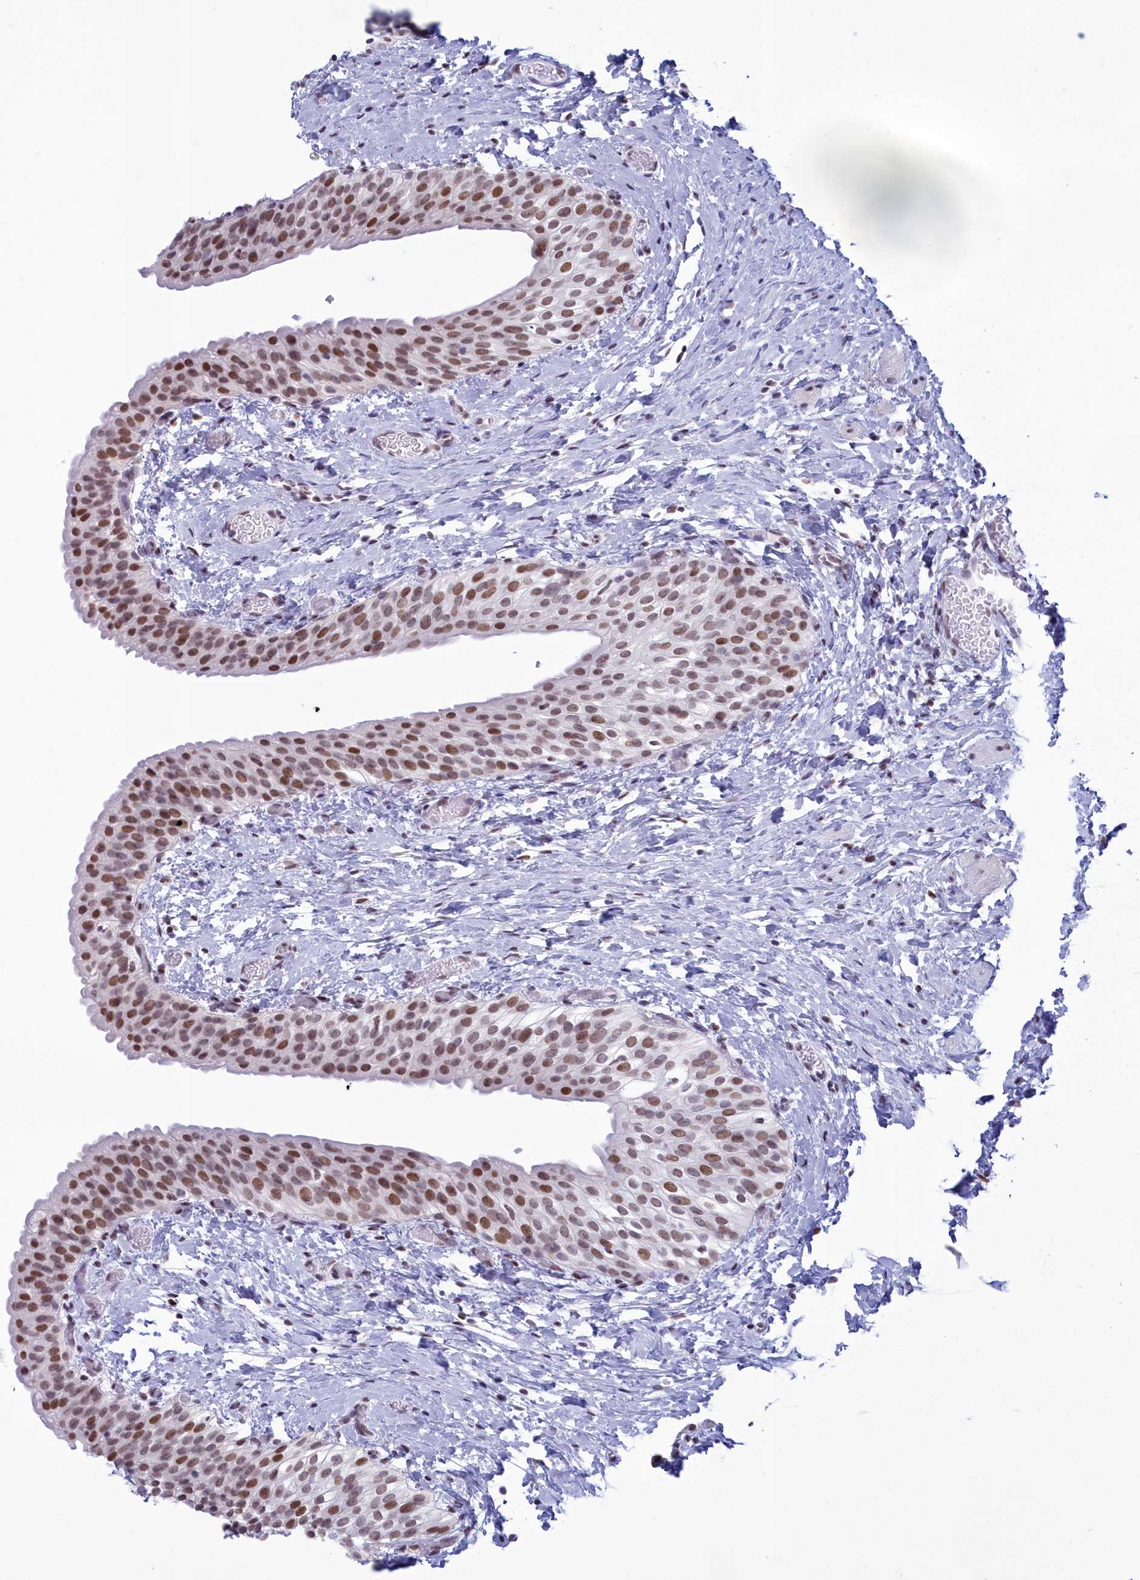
{"staining": {"intensity": "moderate", "quantity": ">75%", "location": "nuclear"}, "tissue": "urinary bladder", "cell_type": "Urothelial cells", "image_type": "normal", "snomed": [{"axis": "morphology", "description": "Normal tissue, NOS"}, {"axis": "topography", "description": "Urinary bladder"}], "caption": "About >75% of urothelial cells in unremarkable urinary bladder exhibit moderate nuclear protein positivity as visualized by brown immunohistochemical staining.", "gene": "CDC26", "patient": {"sex": "male", "age": 1}}